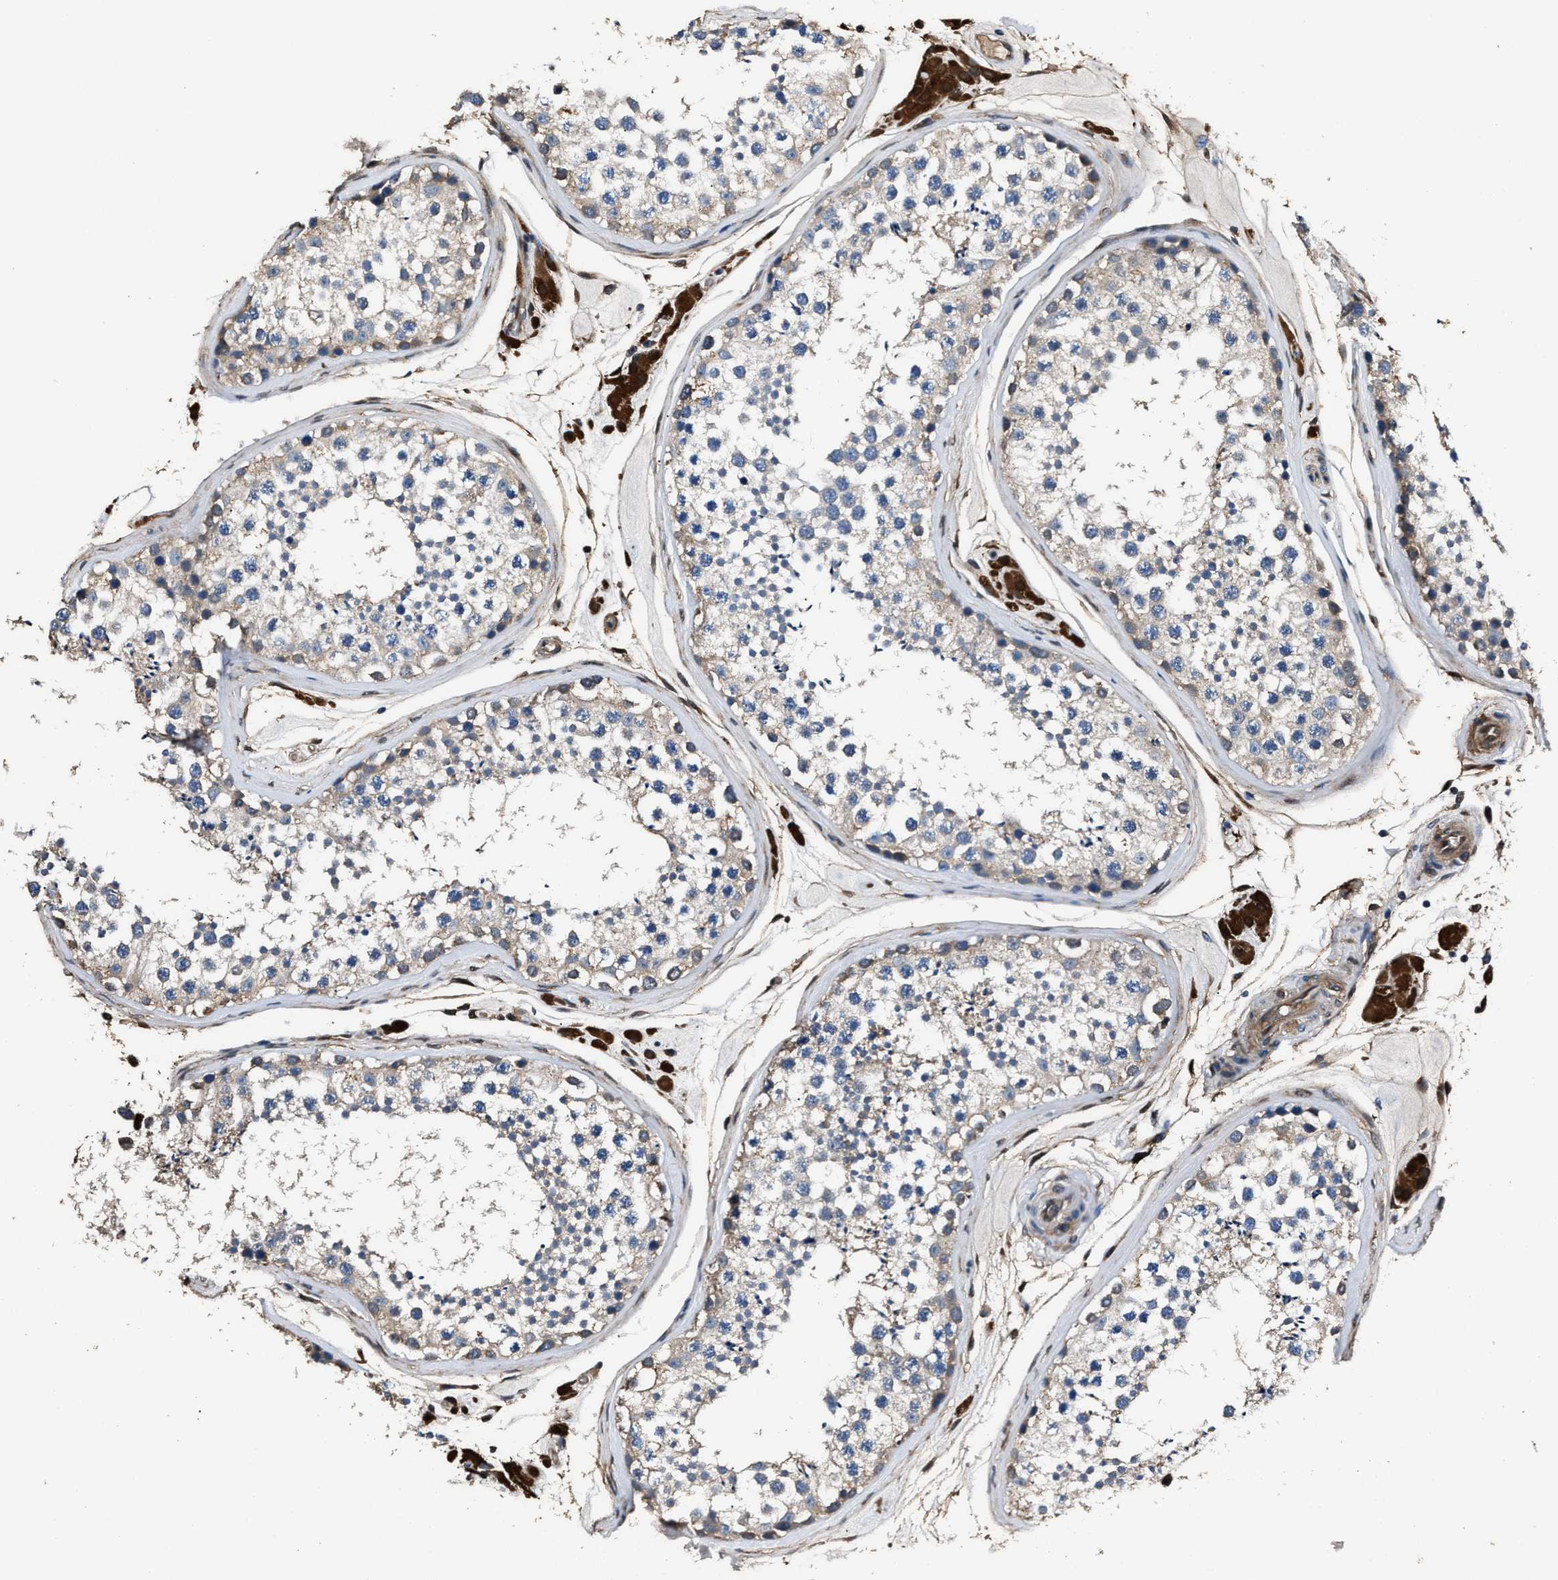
{"staining": {"intensity": "weak", "quantity": "25%-75%", "location": "cytoplasmic/membranous"}, "tissue": "testis", "cell_type": "Cells in seminiferous ducts", "image_type": "normal", "snomed": [{"axis": "morphology", "description": "Normal tissue, NOS"}, {"axis": "topography", "description": "Testis"}], "caption": "A brown stain shows weak cytoplasmic/membranous staining of a protein in cells in seminiferous ducts of unremarkable testis.", "gene": "GSTP1", "patient": {"sex": "male", "age": 46}}